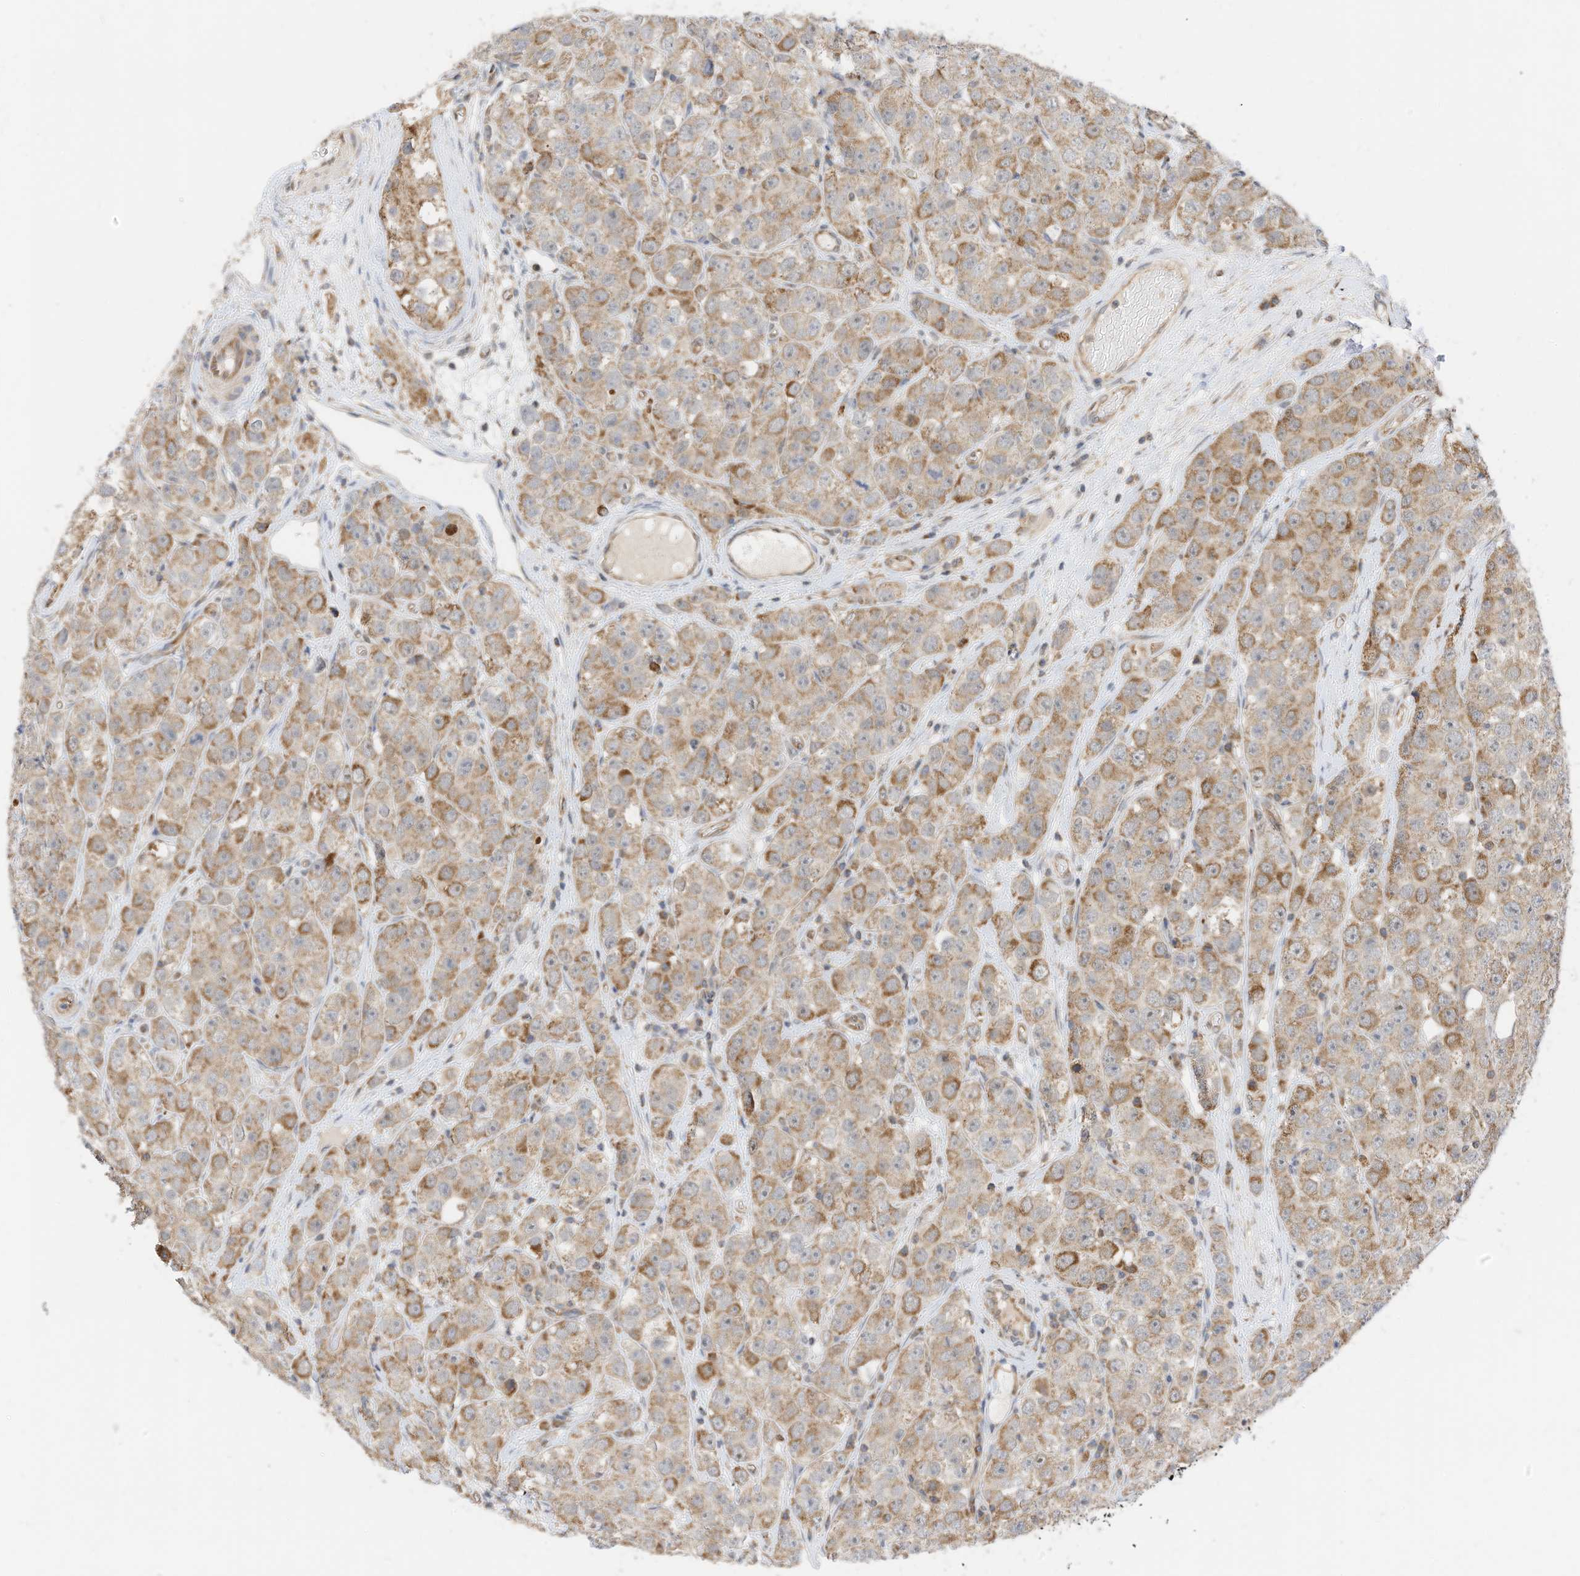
{"staining": {"intensity": "moderate", "quantity": ">75%", "location": "cytoplasmic/membranous"}, "tissue": "testis cancer", "cell_type": "Tumor cells", "image_type": "cancer", "snomed": [{"axis": "morphology", "description": "Seminoma, NOS"}, {"axis": "topography", "description": "Testis"}], "caption": "Protein analysis of testis cancer (seminoma) tissue exhibits moderate cytoplasmic/membranous positivity in approximately >75% of tumor cells.", "gene": "METTL6", "patient": {"sex": "male", "age": 28}}